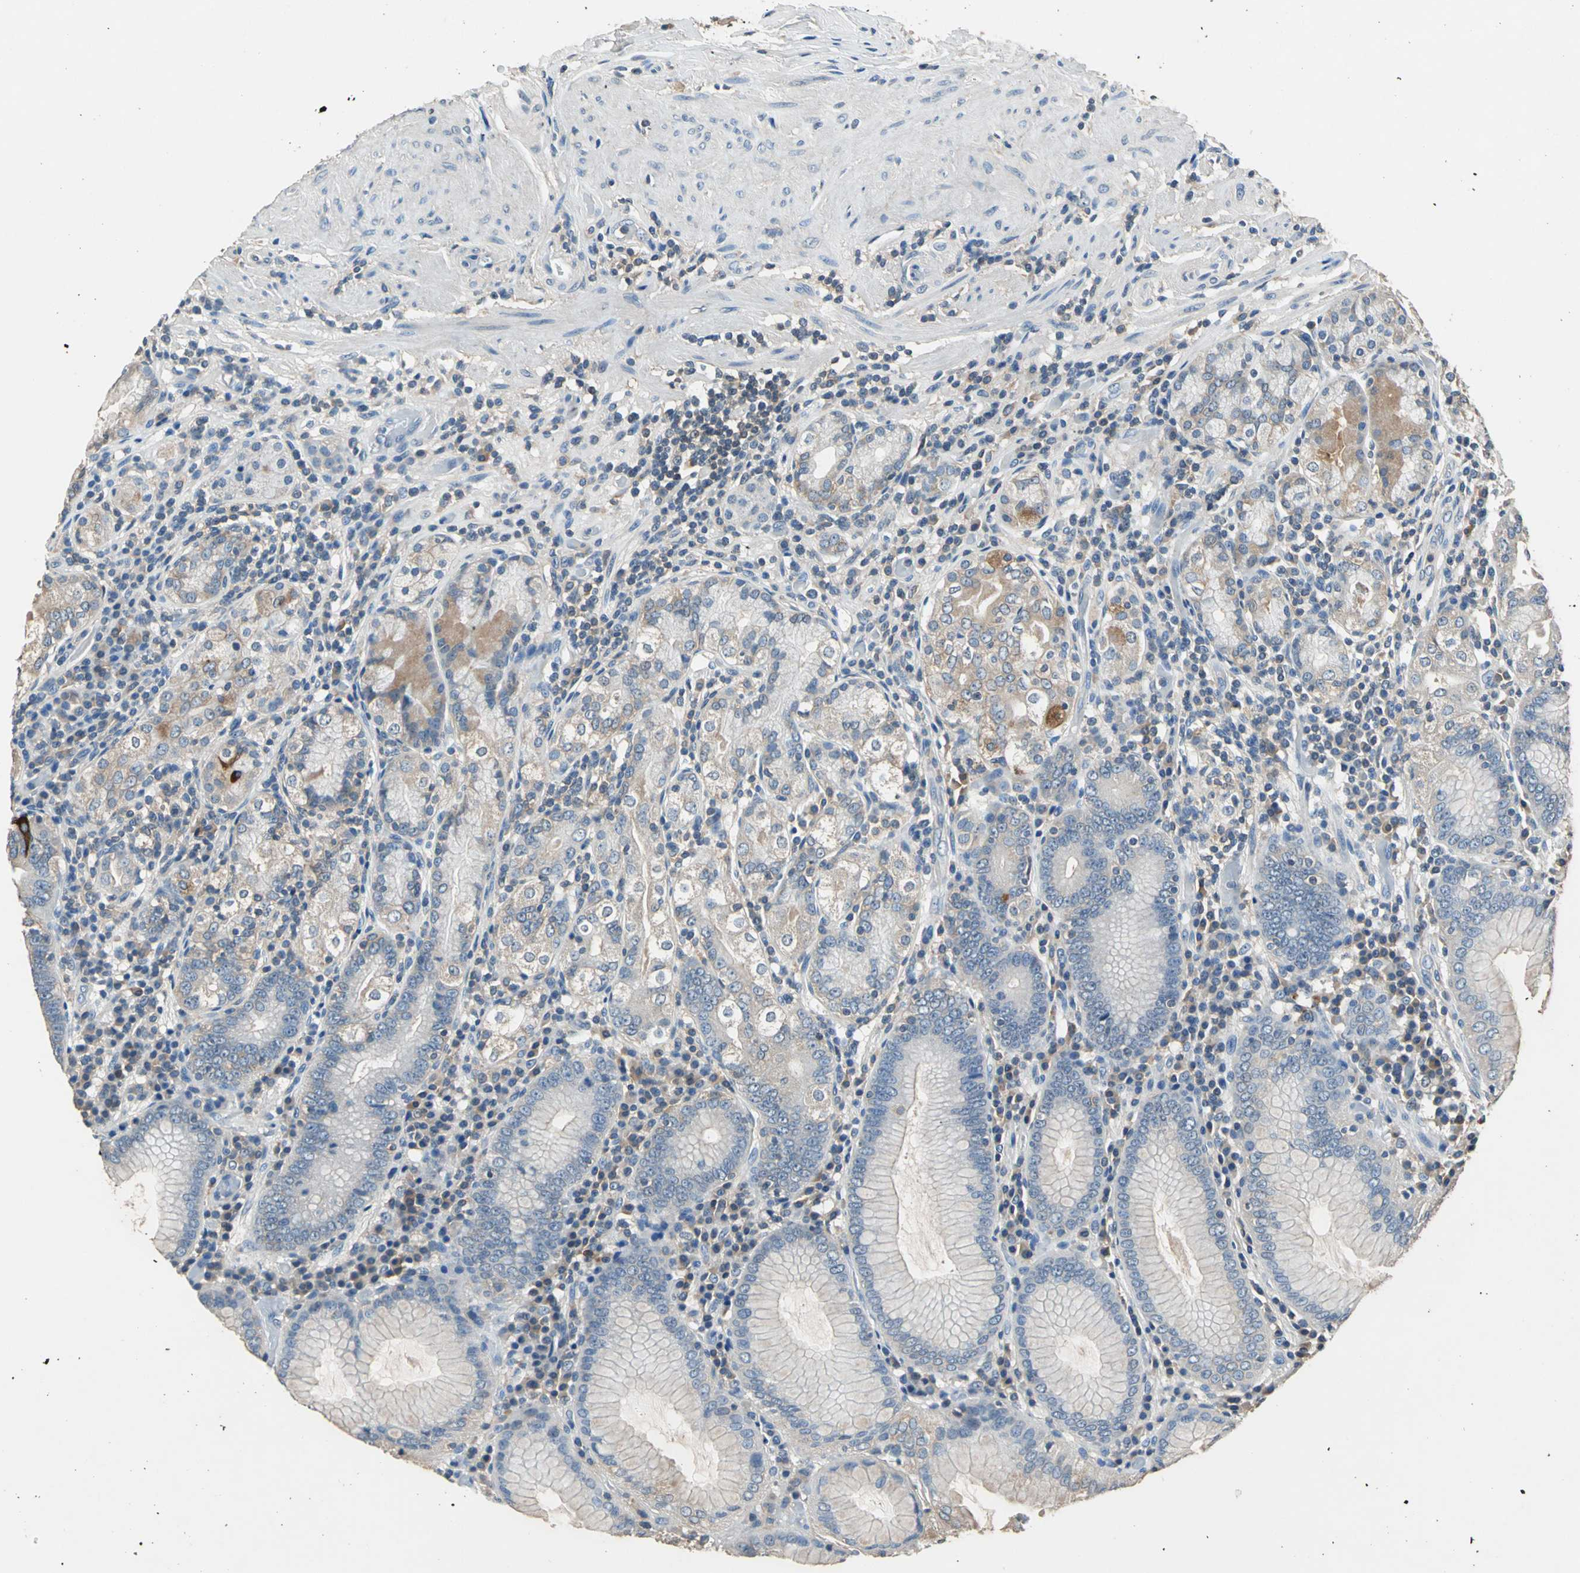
{"staining": {"intensity": "weak", "quantity": "25%-75%", "location": "cytoplasmic/membranous"}, "tissue": "stomach", "cell_type": "Glandular cells", "image_type": "normal", "snomed": [{"axis": "morphology", "description": "Normal tissue, NOS"}, {"axis": "topography", "description": "Stomach, lower"}], "caption": "High-power microscopy captured an immunohistochemistry (IHC) image of unremarkable stomach, revealing weak cytoplasmic/membranous positivity in approximately 25%-75% of glandular cells. (DAB (3,3'-diaminobenzidine) IHC, brown staining for protein, blue staining for nuclei).", "gene": "PRKCA", "patient": {"sex": "female", "age": 76}}